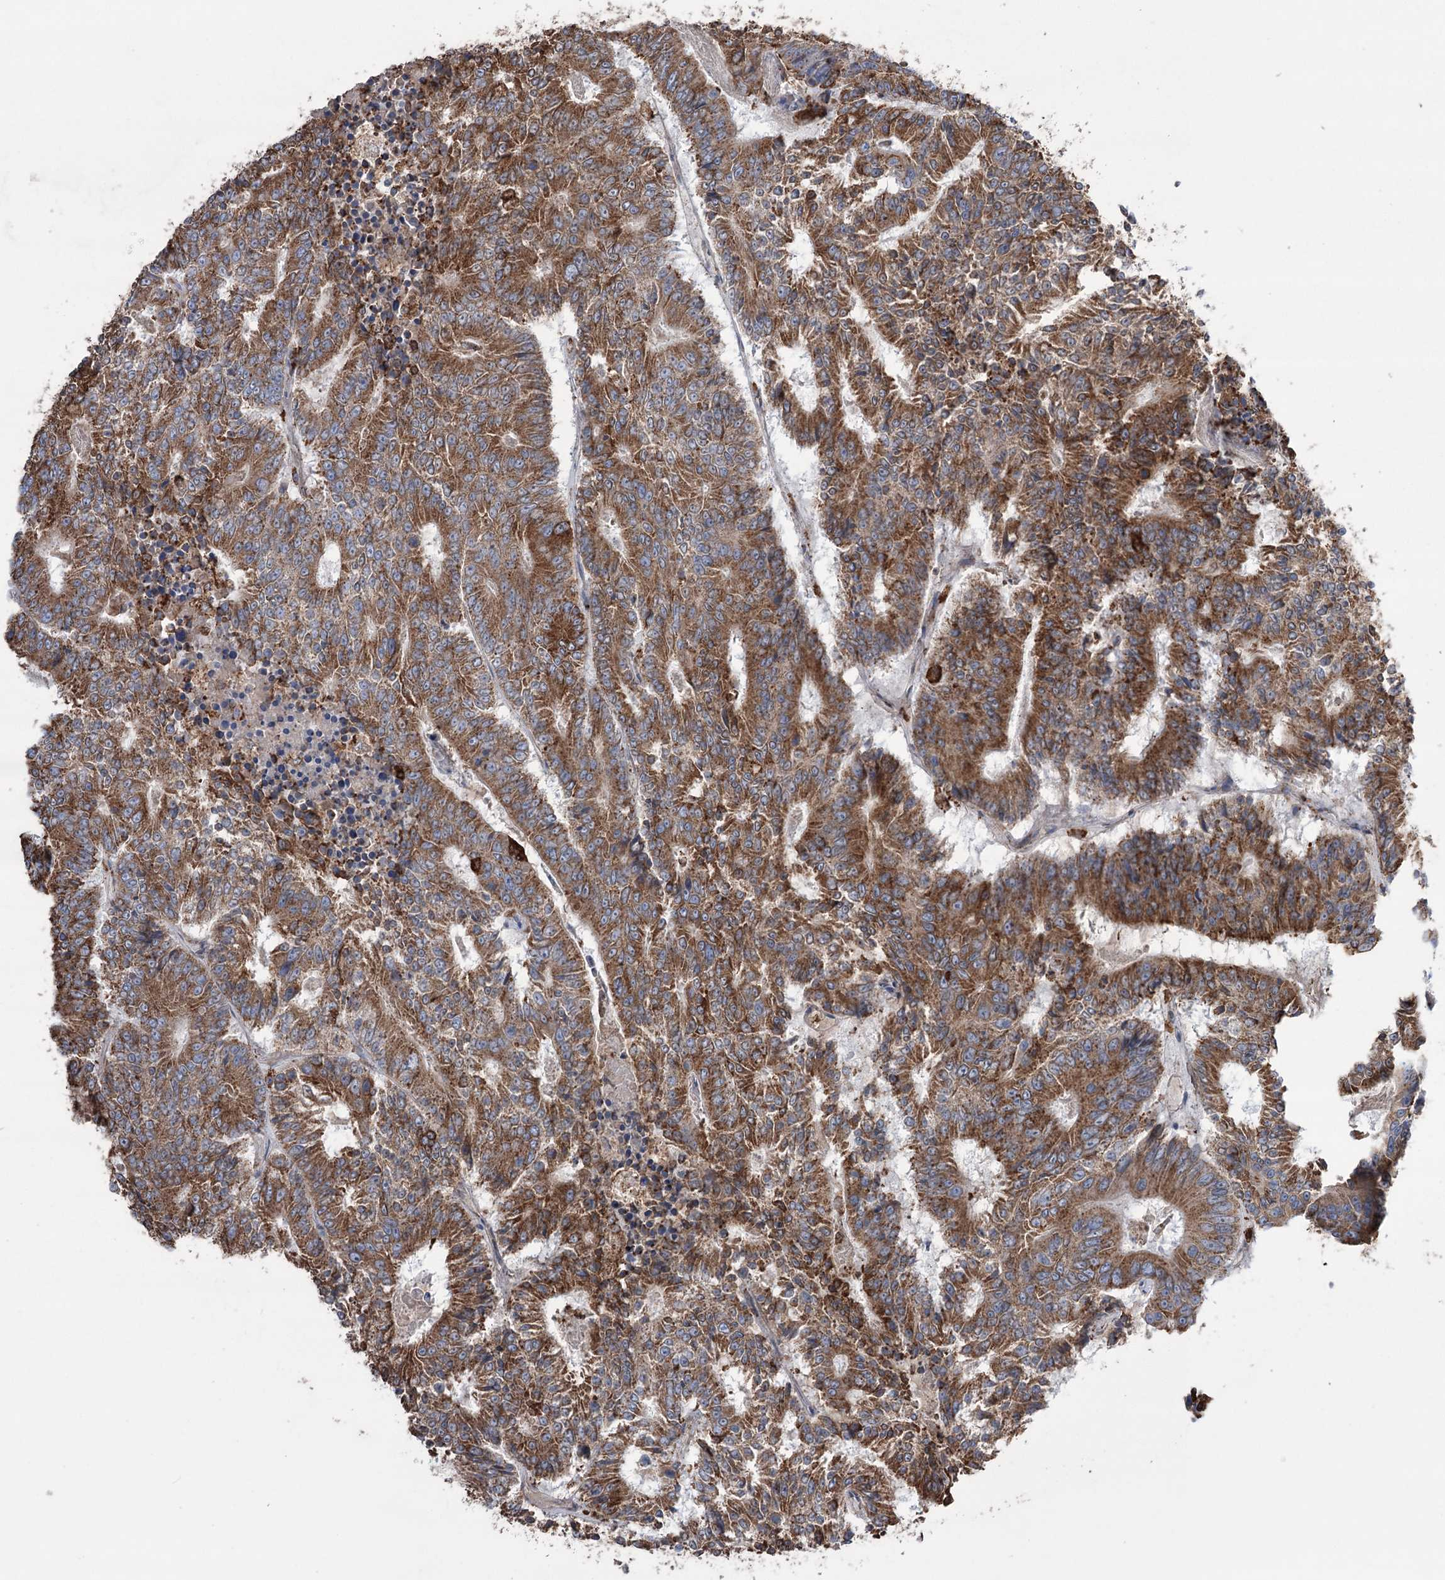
{"staining": {"intensity": "strong", "quantity": ">75%", "location": "cytoplasmic/membranous"}, "tissue": "colorectal cancer", "cell_type": "Tumor cells", "image_type": "cancer", "snomed": [{"axis": "morphology", "description": "Adenocarcinoma, NOS"}, {"axis": "topography", "description": "Colon"}], "caption": "A histopathology image of colorectal cancer (adenocarcinoma) stained for a protein displays strong cytoplasmic/membranous brown staining in tumor cells.", "gene": "TRIM71", "patient": {"sex": "male", "age": 83}}